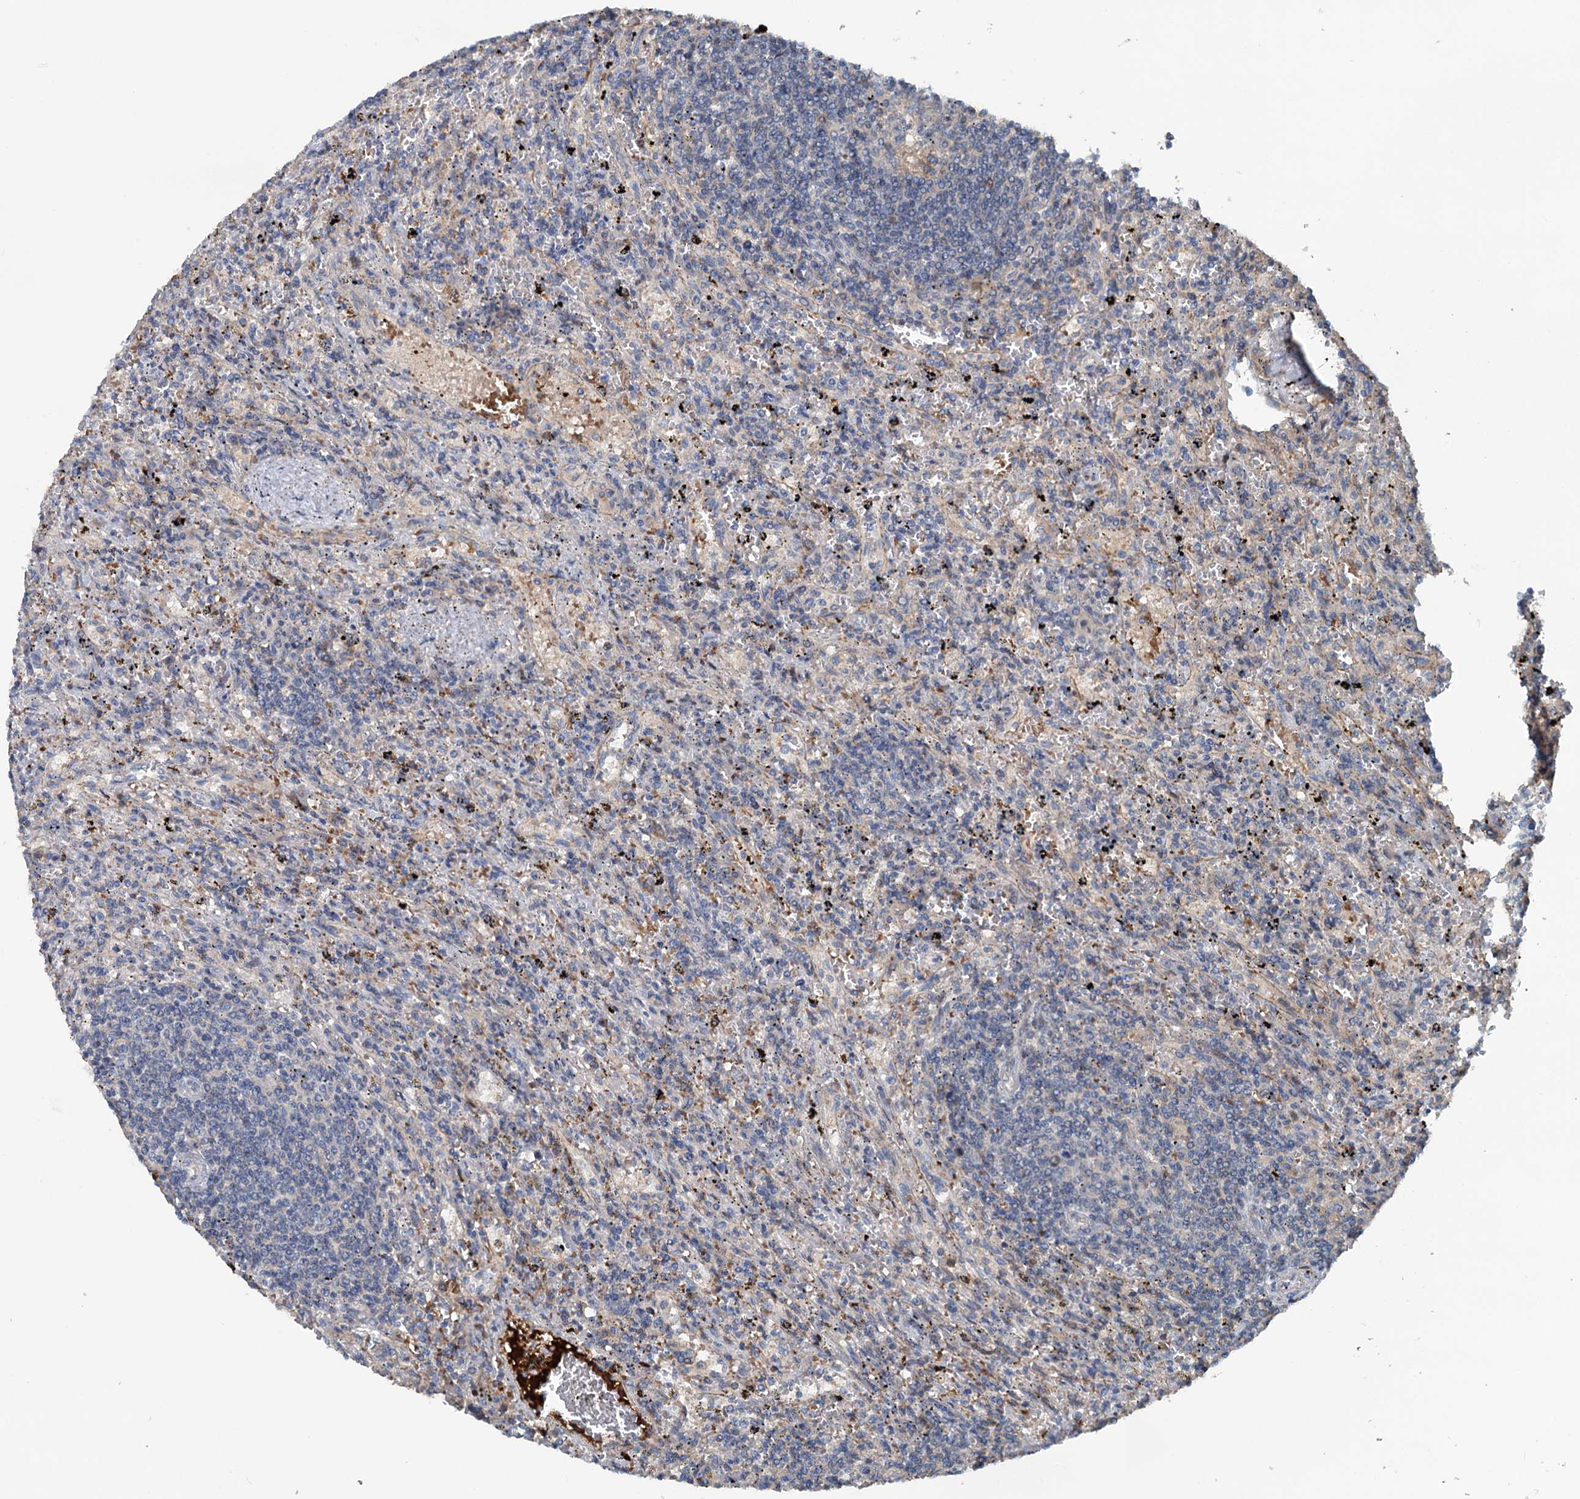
{"staining": {"intensity": "negative", "quantity": "none", "location": "none"}, "tissue": "lymphoma", "cell_type": "Tumor cells", "image_type": "cancer", "snomed": [{"axis": "morphology", "description": "Malignant lymphoma, non-Hodgkin's type, Low grade"}, {"axis": "topography", "description": "Spleen"}], "caption": "This is an immunohistochemistry micrograph of lymphoma. There is no expression in tumor cells.", "gene": "TEDC1", "patient": {"sex": "male", "age": 76}}